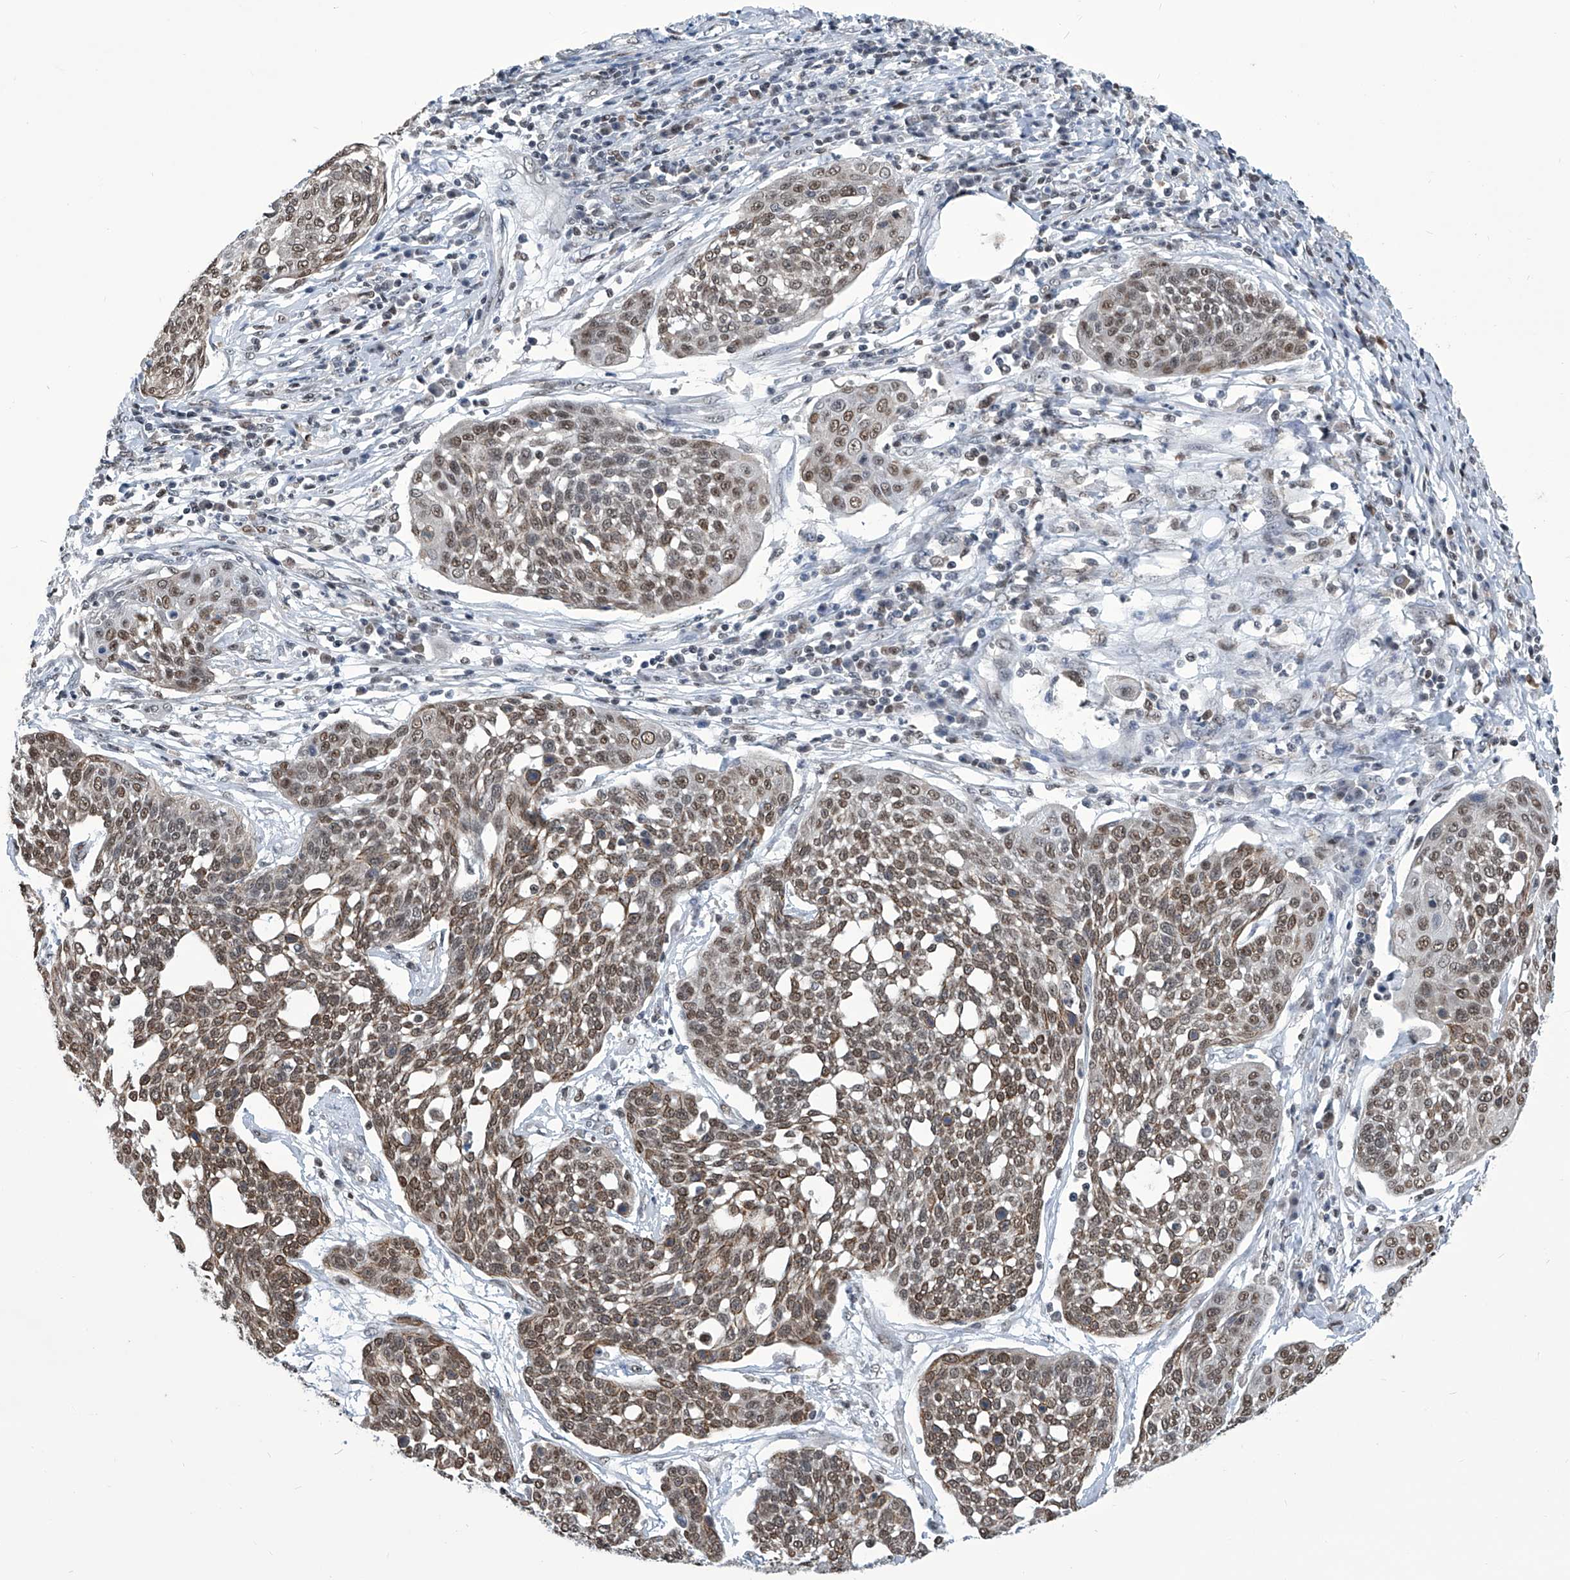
{"staining": {"intensity": "strong", "quantity": ">75%", "location": "cytoplasmic/membranous,nuclear"}, "tissue": "cervical cancer", "cell_type": "Tumor cells", "image_type": "cancer", "snomed": [{"axis": "morphology", "description": "Squamous cell carcinoma, NOS"}, {"axis": "topography", "description": "Cervix"}], "caption": "Cervical squamous cell carcinoma stained with a brown dye reveals strong cytoplasmic/membranous and nuclear positive positivity in approximately >75% of tumor cells.", "gene": "SREBF2", "patient": {"sex": "female", "age": 34}}